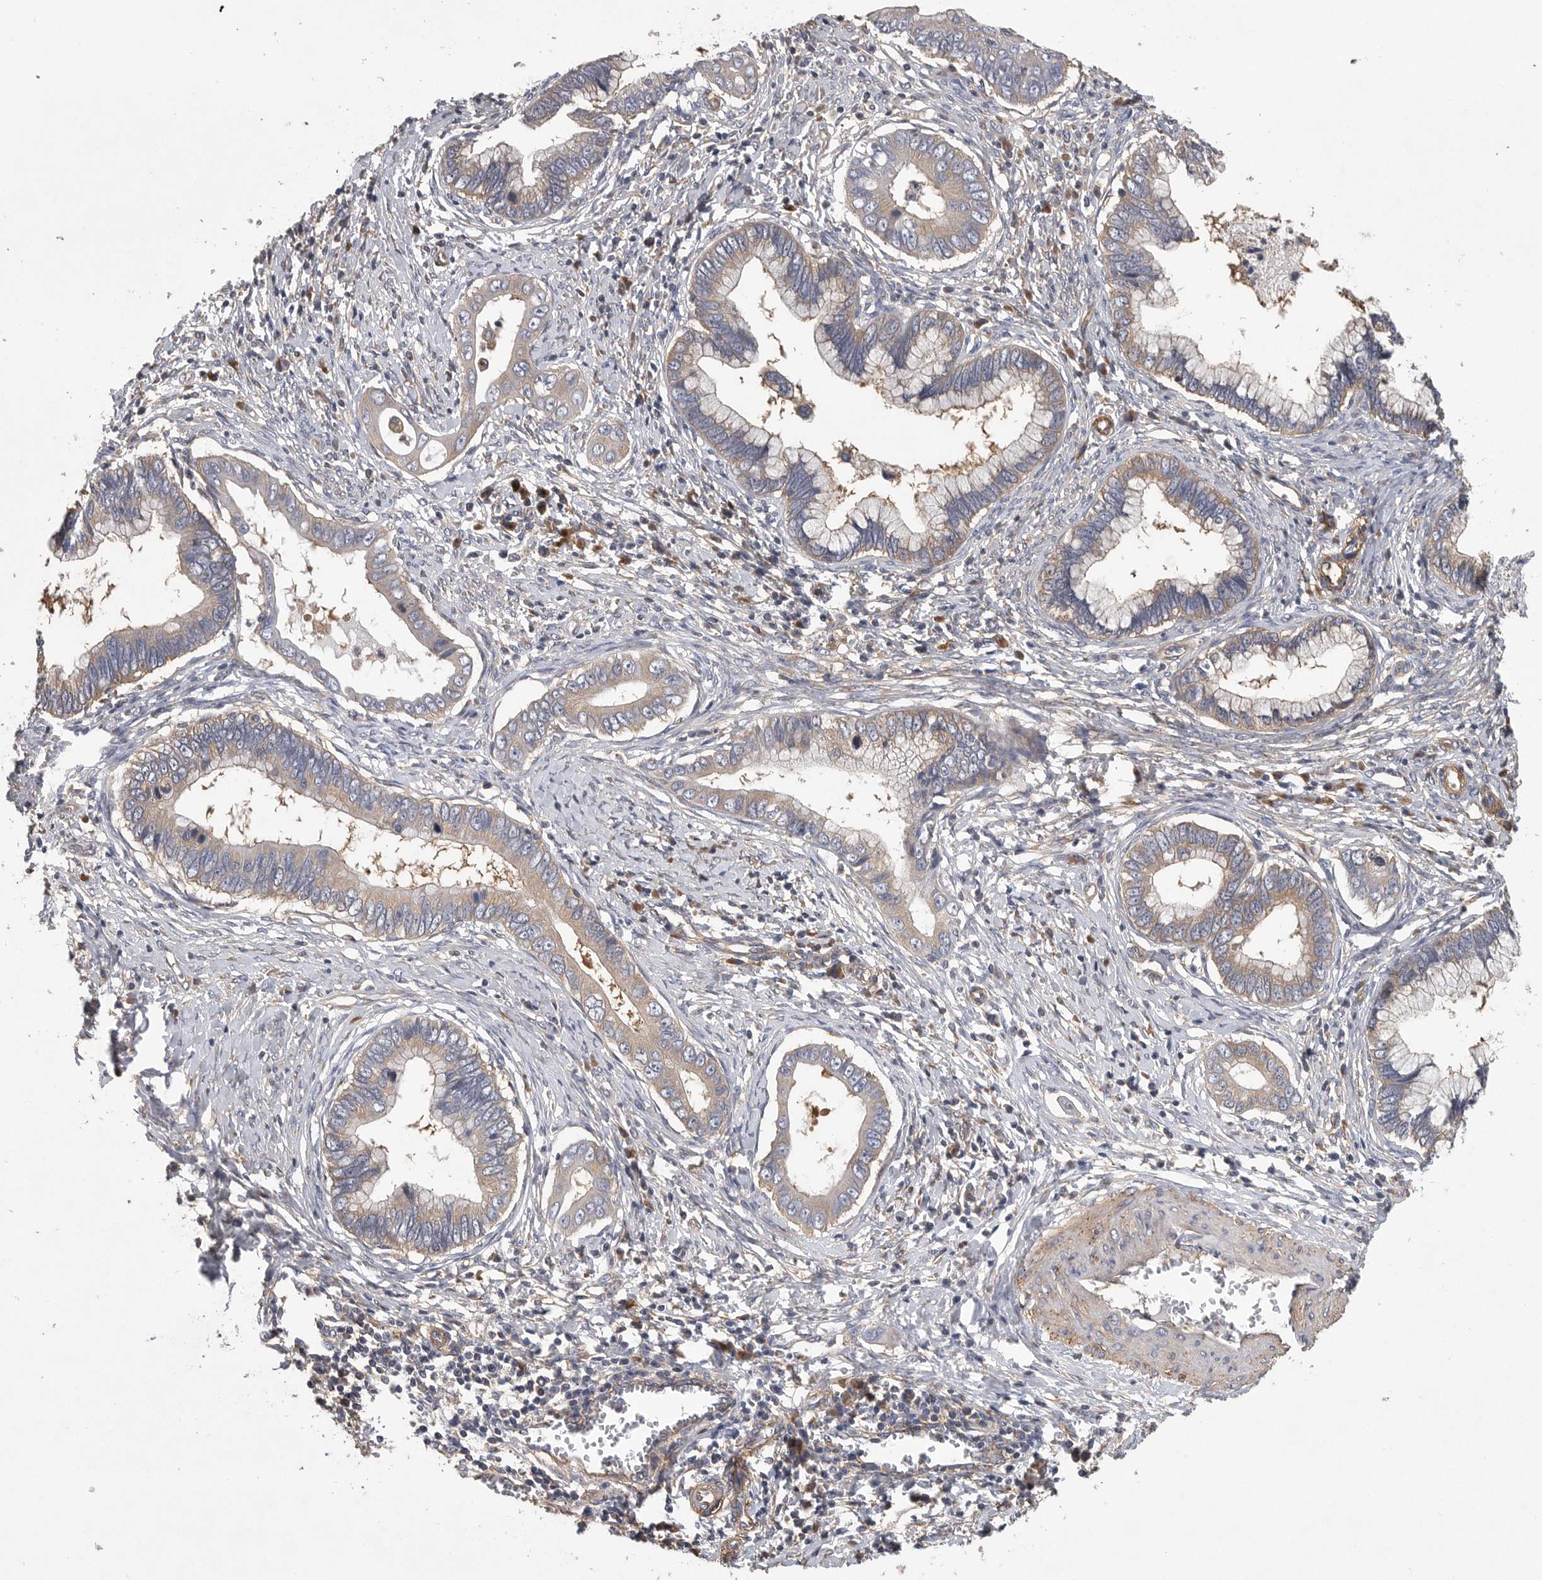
{"staining": {"intensity": "weak", "quantity": ">75%", "location": "cytoplasmic/membranous"}, "tissue": "cervical cancer", "cell_type": "Tumor cells", "image_type": "cancer", "snomed": [{"axis": "morphology", "description": "Adenocarcinoma, NOS"}, {"axis": "topography", "description": "Cervix"}], "caption": "This photomicrograph shows adenocarcinoma (cervical) stained with immunohistochemistry to label a protein in brown. The cytoplasmic/membranous of tumor cells show weak positivity for the protein. Nuclei are counter-stained blue.", "gene": "OXR1", "patient": {"sex": "female", "age": 44}}